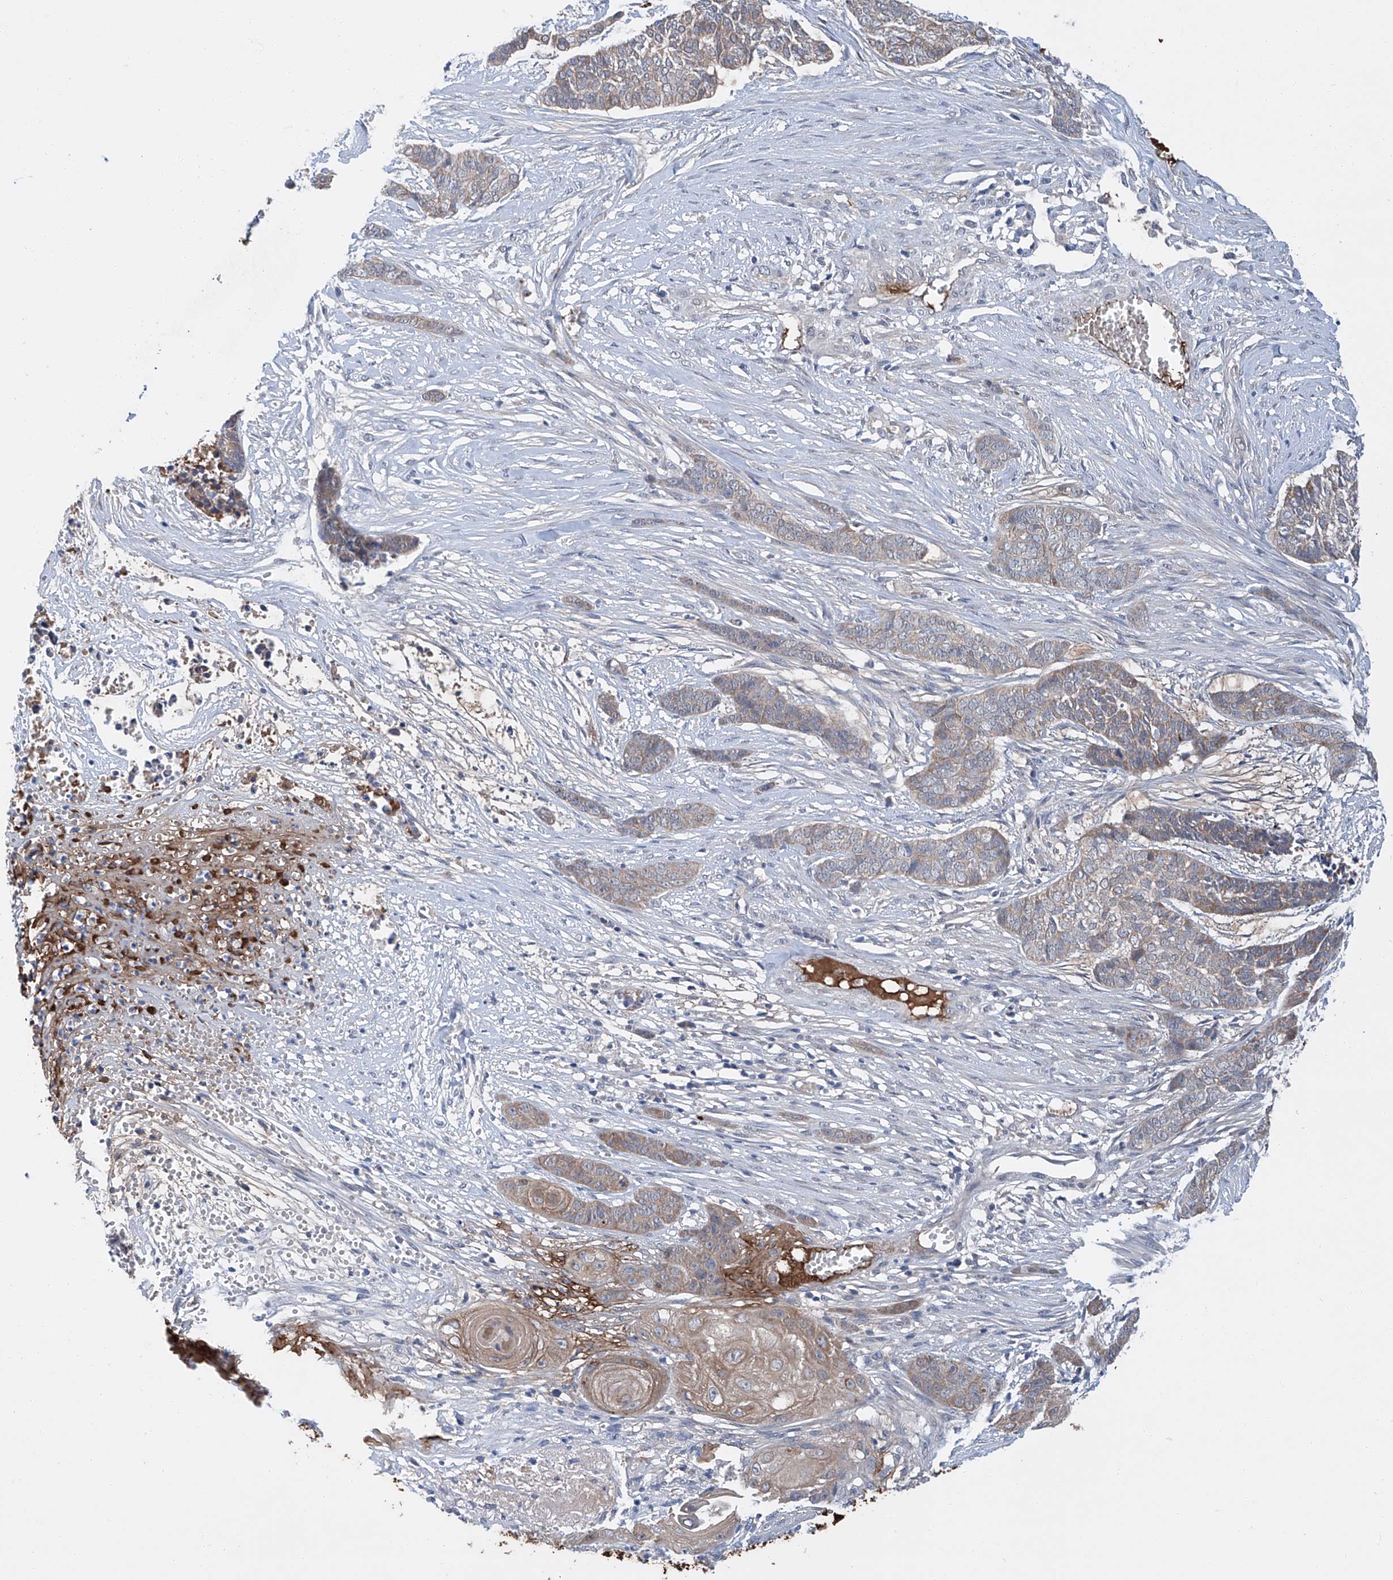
{"staining": {"intensity": "weak", "quantity": ">75%", "location": "cytoplasmic/membranous"}, "tissue": "skin cancer", "cell_type": "Tumor cells", "image_type": "cancer", "snomed": [{"axis": "morphology", "description": "Basal cell carcinoma"}, {"axis": "topography", "description": "Skin"}], "caption": "A brown stain shows weak cytoplasmic/membranous positivity of a protein in human skin cancer (basal cell carcinoma) tumor cells.", "gene": "SIX4", "patient": {"sex": "female", "age": 64}}